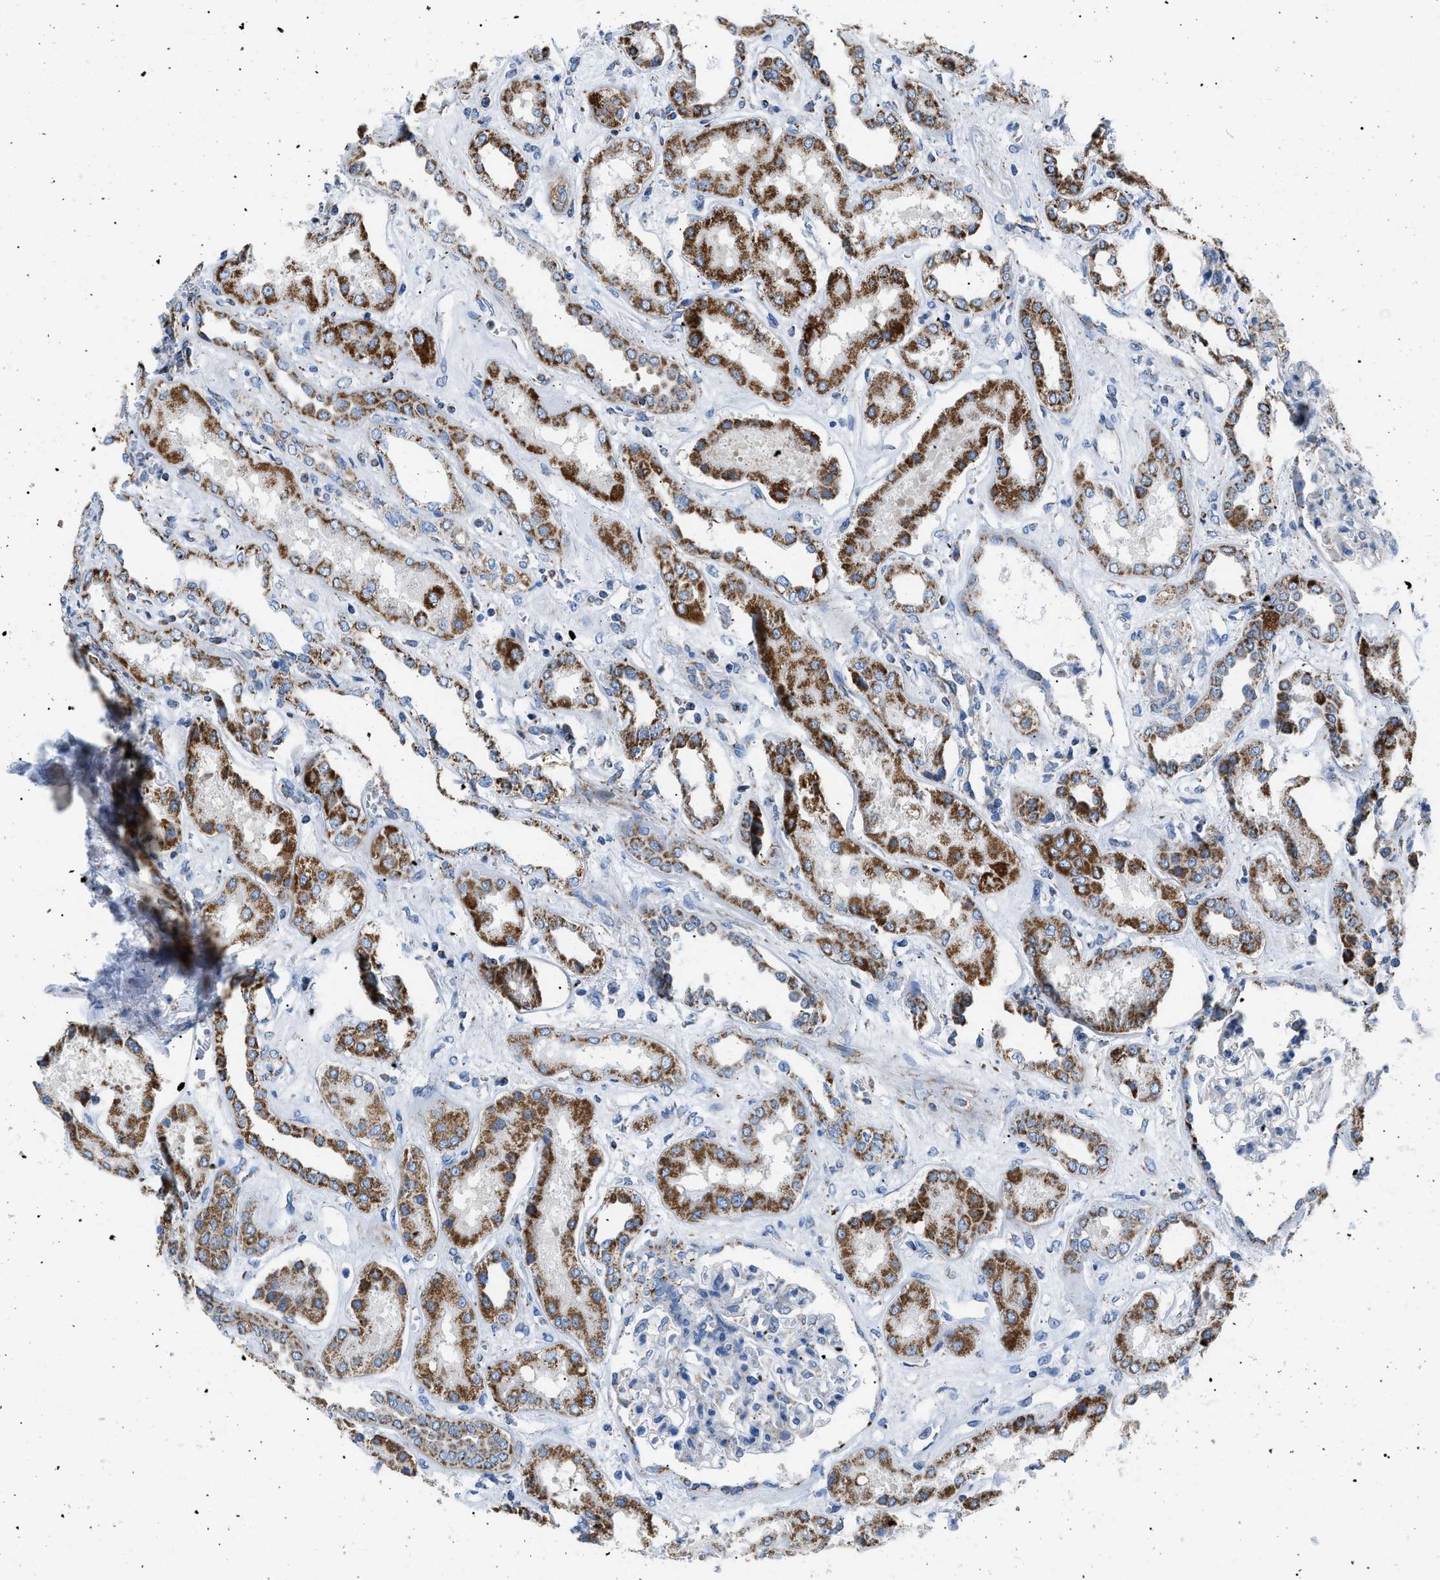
{"staining": {"intensity": "negative", "quantity": "none", "location": "none"}, "tissue": "kidney", "cell_type": "Cells in glomeruli", "image_type": "normal", "snomed": [{"axis": "morphology", "description": "Normal tissue, NOS"}, {"axis": "topography", "description": "Kidney"}], "caption": "Cells in glomeruli show no significant protein positivity in unremarkable kidney. (DAB (3,3'-diaminobenzidine) immunohistochemistry (IHC), high magnification).", "gene": "PHB2", "patient": {"sex": "male", "age": 59}}